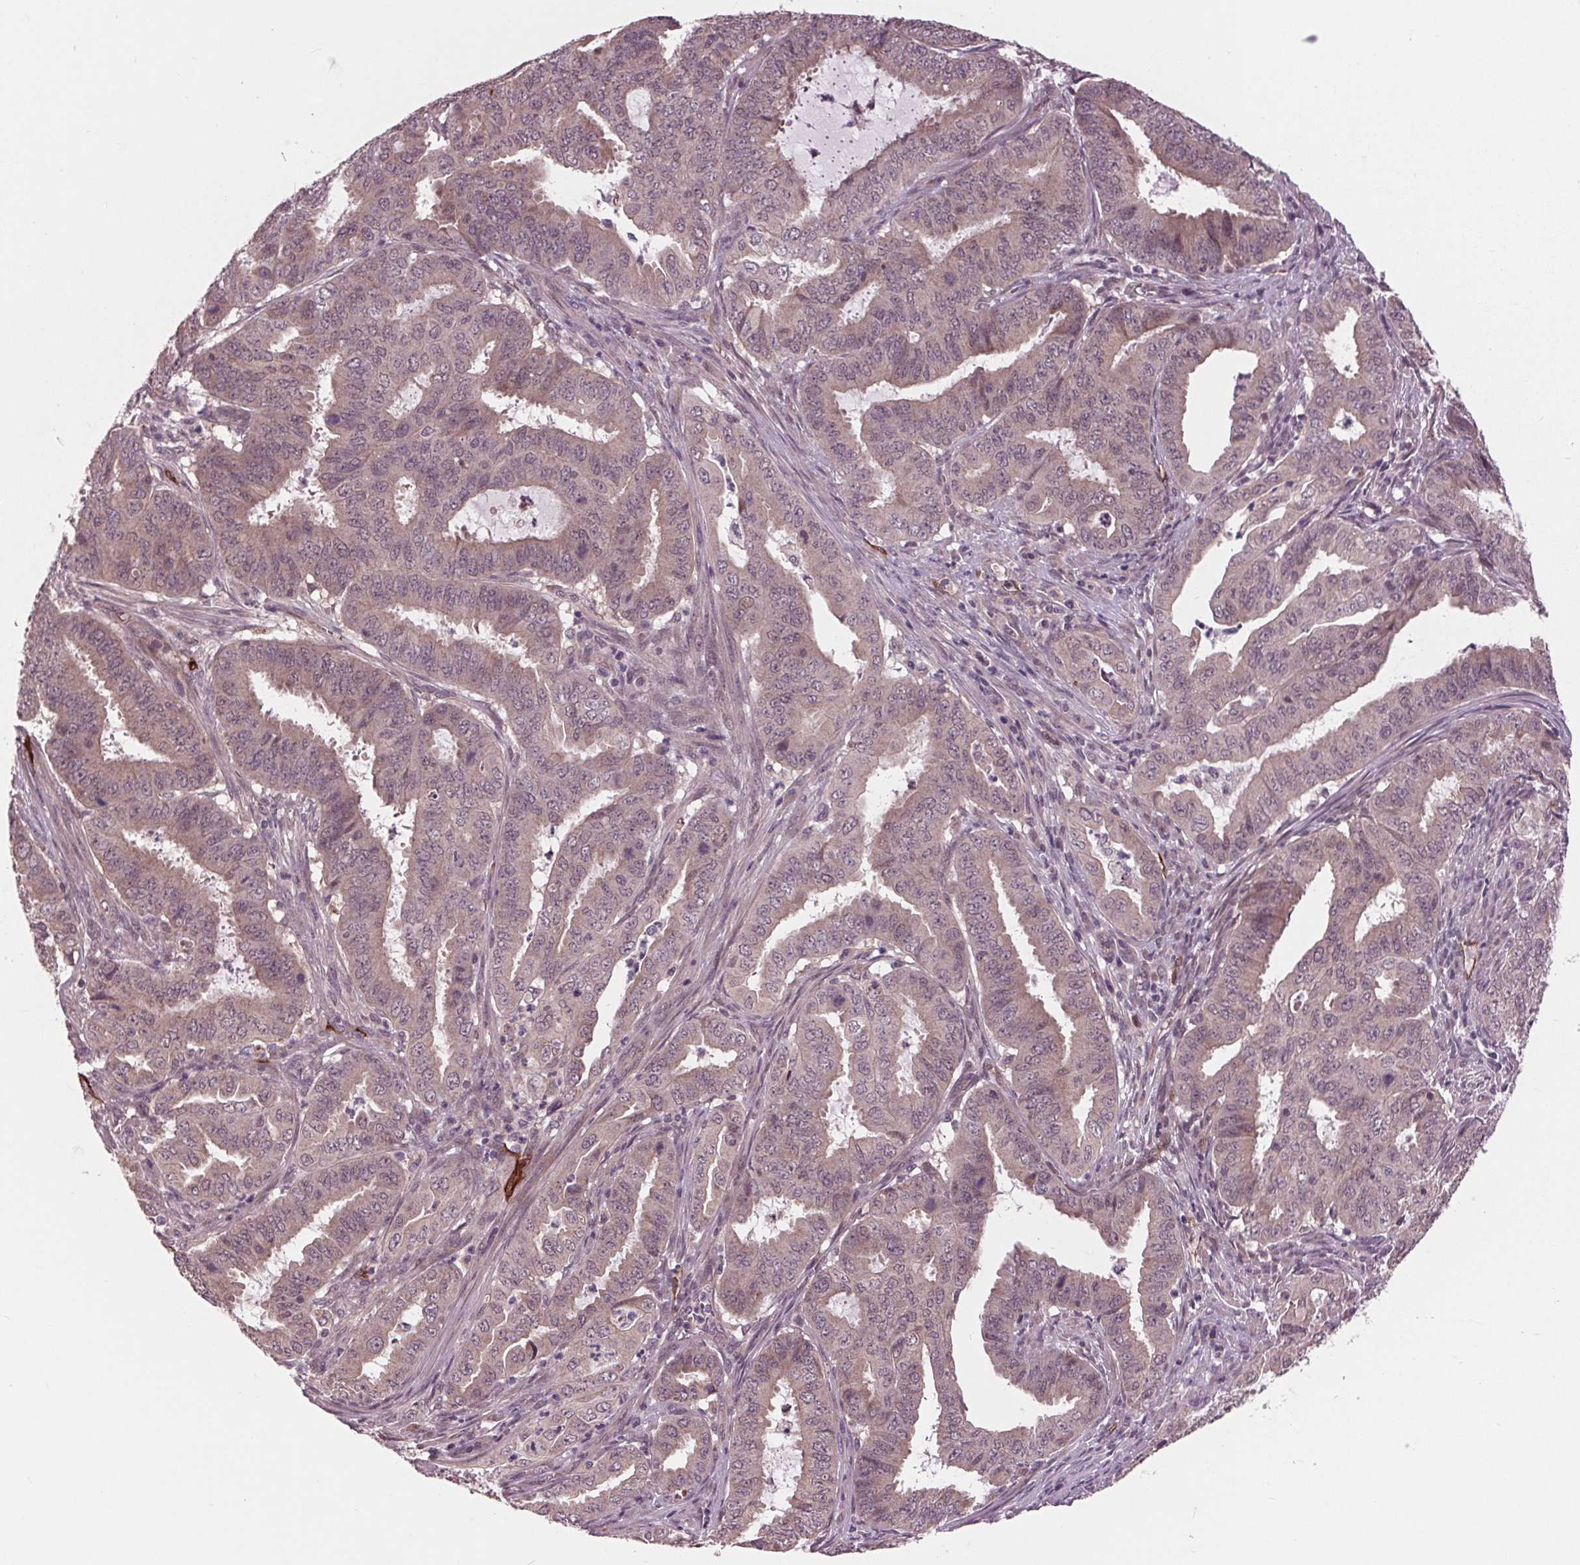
{"staining": {"intensity": "weak", "quantity": ">75%", "location": "cytoplasmic/membranous"}, "tissue": "endometrial cancer", "cell_type": "Tumor cells", "image_type": "cancer", "snomed": [{"axis": "morphology", "description": "Adenocarcinoma, NOS"}, {"axis": "topography", "description": "Endometrium"}], "caption": "Human adenocarcinoma (endometrial) stained with a protein marker displays weak staining in tumor cells.", "gene": "MAPK8", "patient": {"sex": "female", "age": 51}}